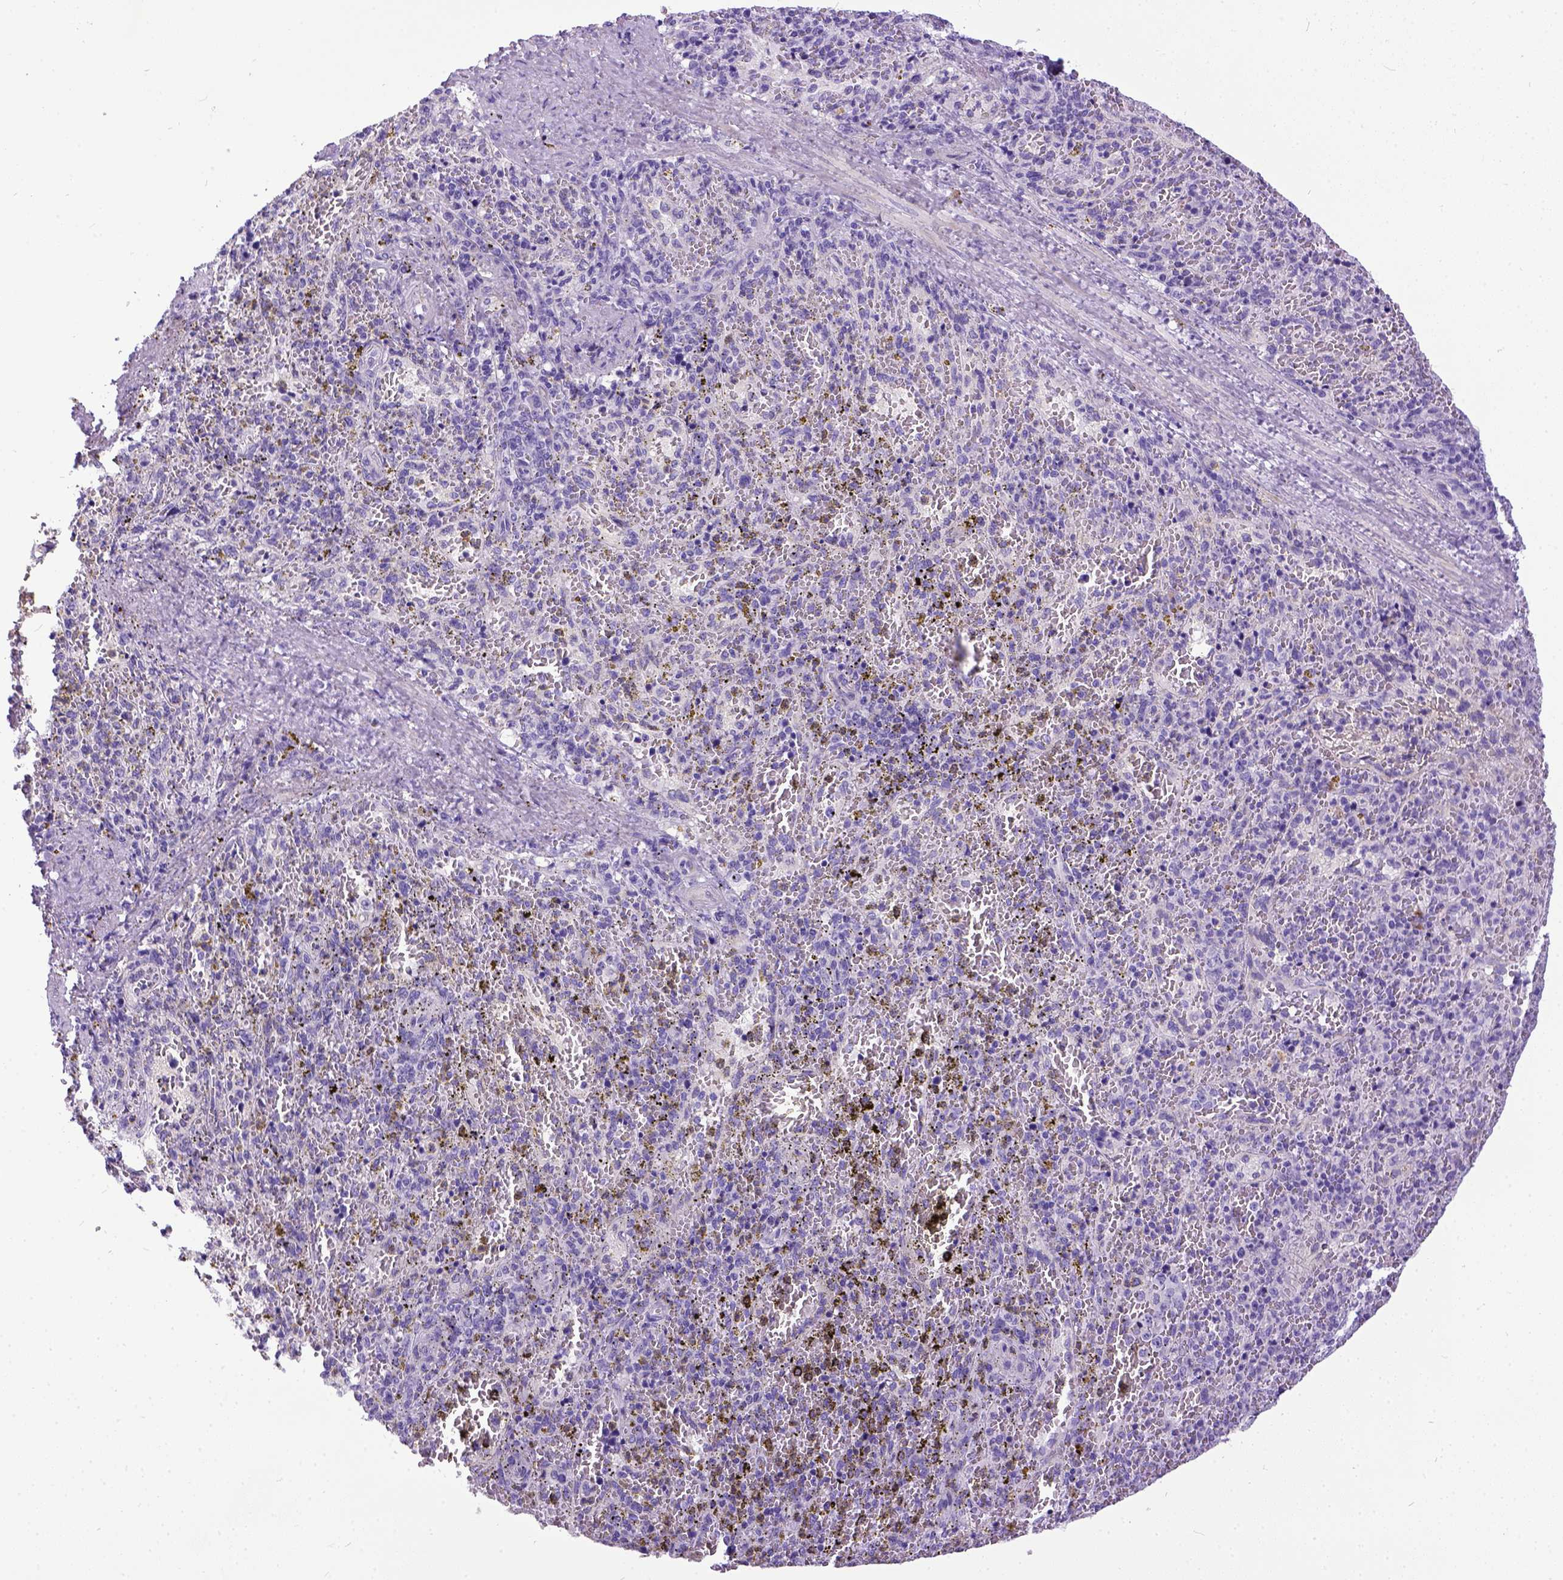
{"staining": {"intensity": "negative", "quantity": "none", "location": "none"}, "tissue": "spleen", "cell_type": "Cells in red pulp", "image_type": "normal", "snomed": [{"axis": "morphology", "description": "Normal tissue, NOS"}, {"axis": "topography", "description": "Spleen"}], "caption": "Immunohistochemical staining of benign human spleen shows no significant staining in cells in red pulp.", "gene": "IGF2", "patient": {"sex": "female", "age": 50}}